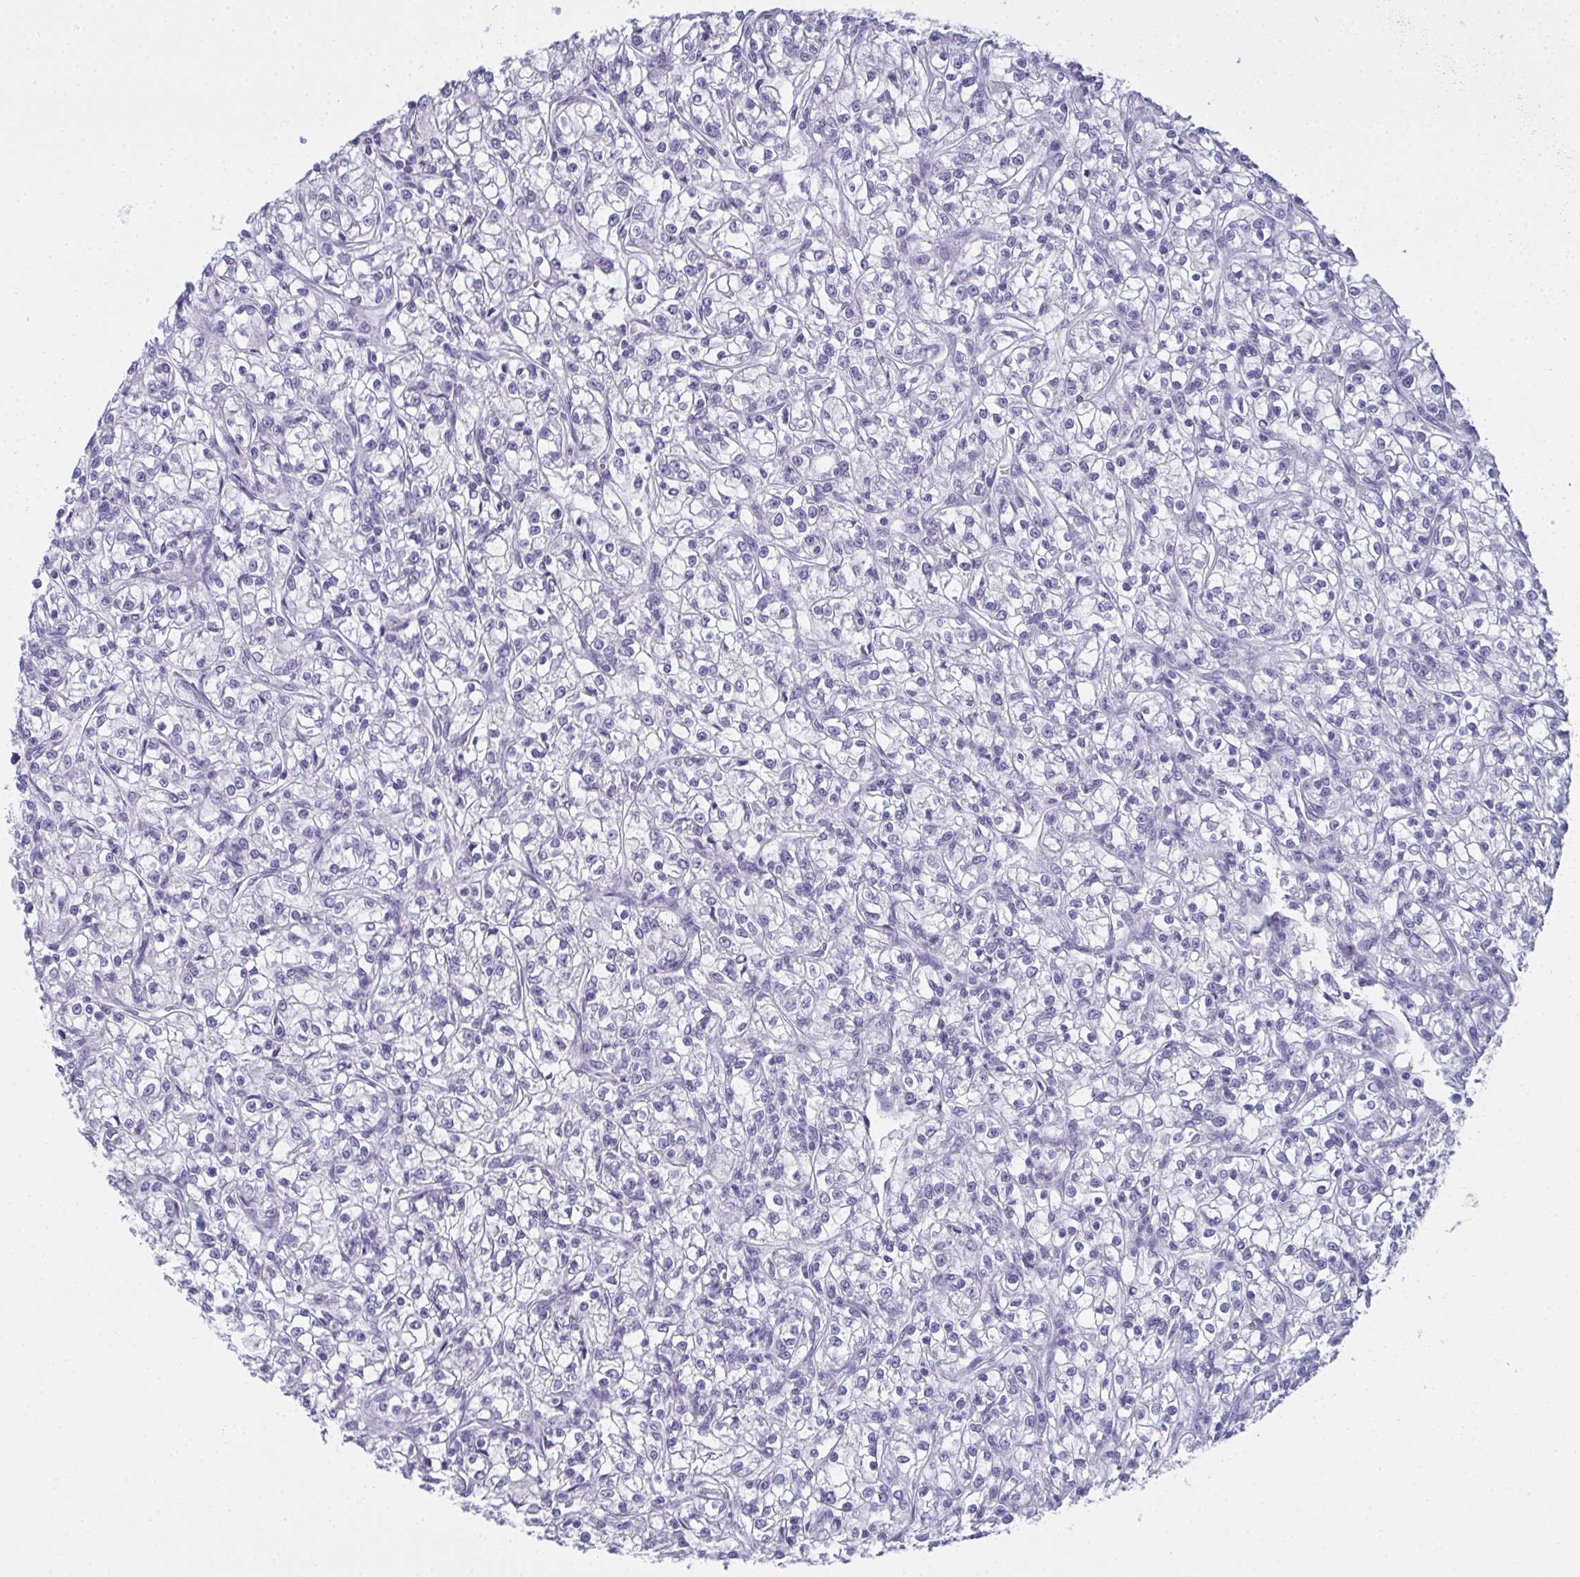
{"staining": {"intensity": "negative", "quantity": "none", "location": "none"}, "tissue": "renal cancer", "cell_type": "Tumor cells", "image_type": "cancer", "snomed": [{"axis": "morphology", "description": "Adenocarcinoma, NOS"}, {"axis": "topography", "description": "Kidney"}], "caption": "IHC image of neoplastic tissue: renal adenocarcinoma stained with DAB shows no significant protein expression in tumor cells.", "gene": "SLC36A2", "patient": {"sex": "female", "age": 59}}